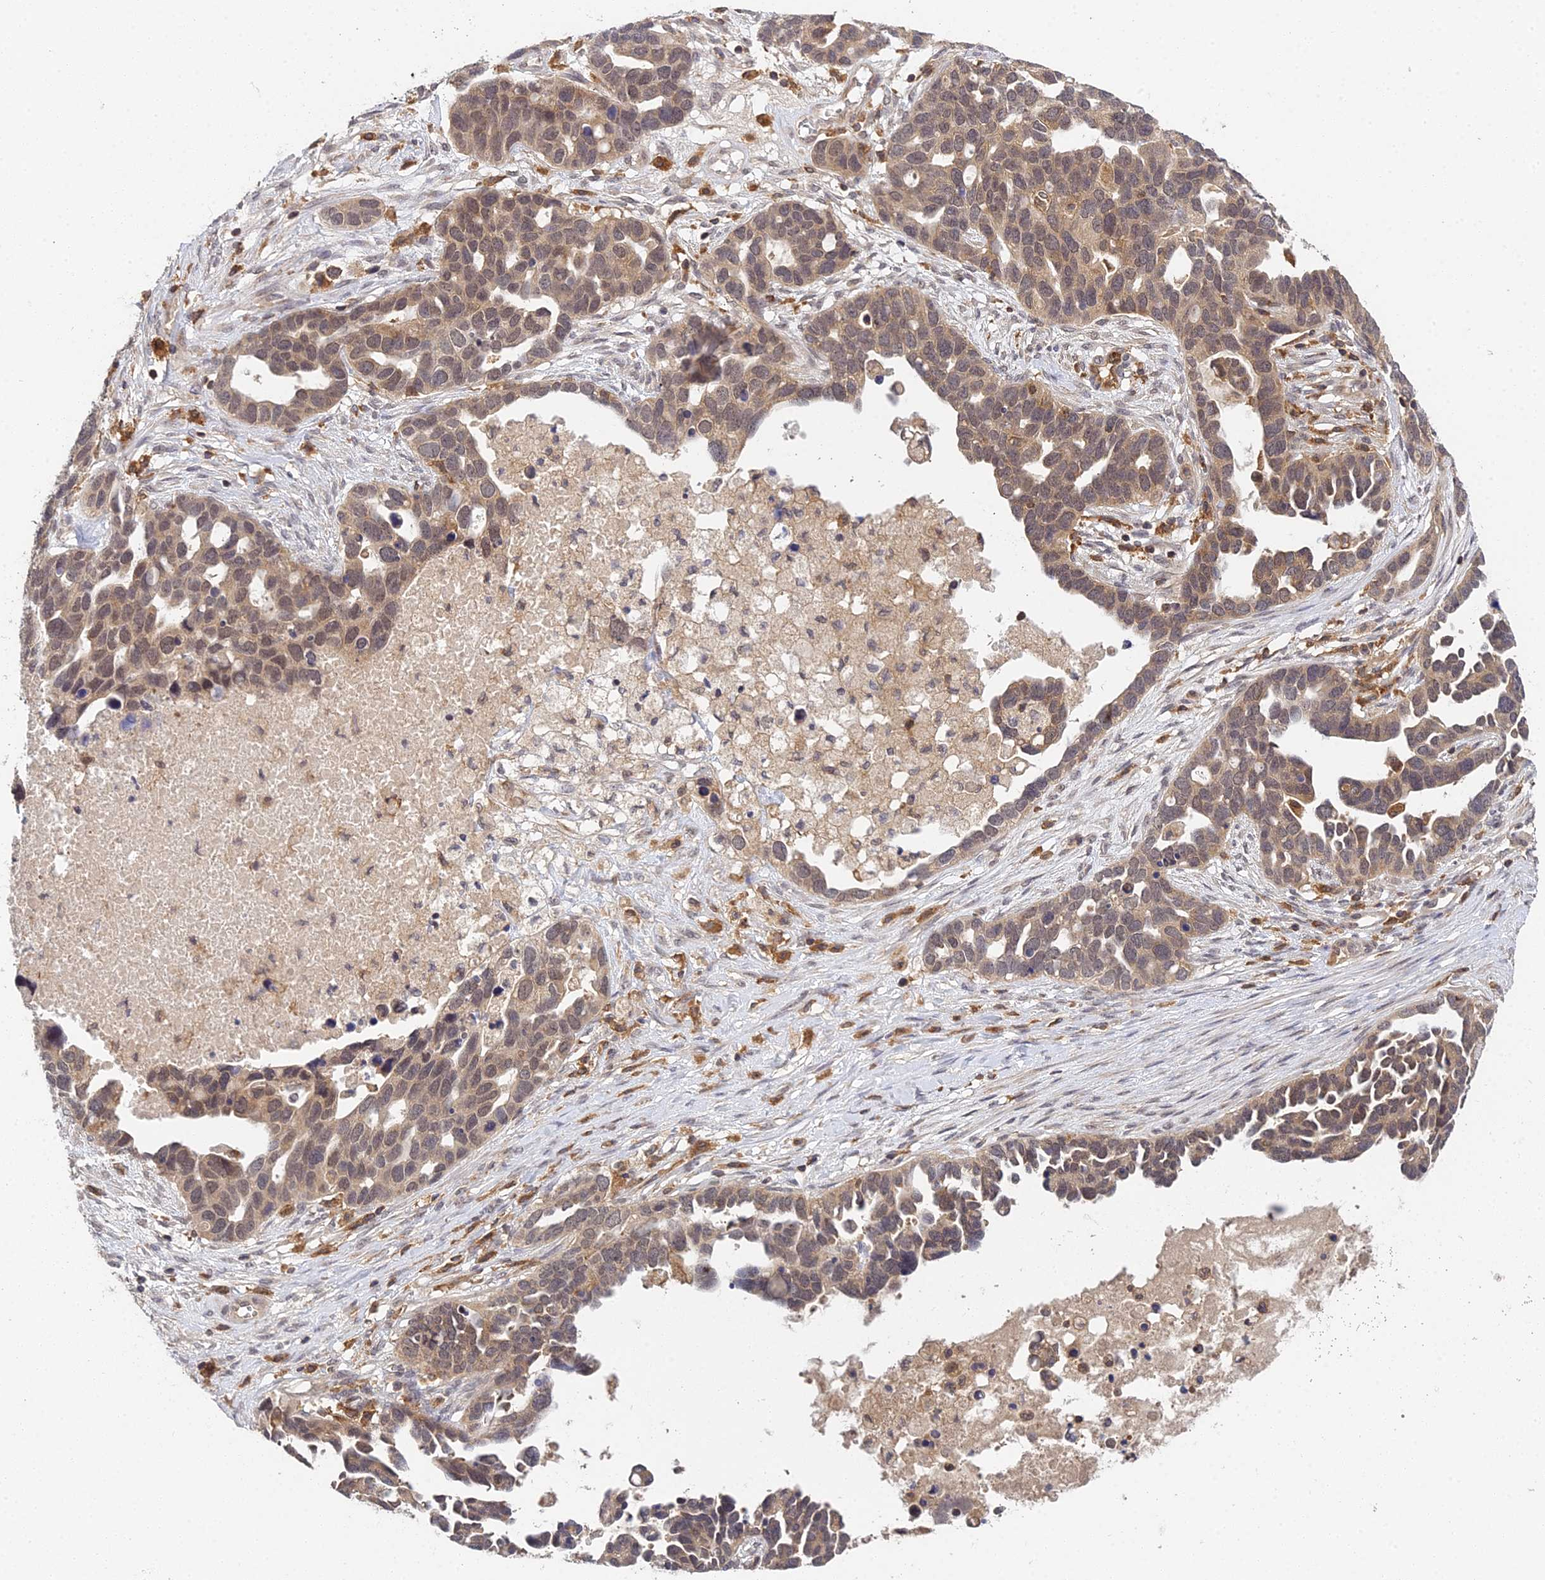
{"staining": {"intensity": "moderate", "quantity": ">75%", "location": "cytoplasmic/membranous,nuclear"}, "tissue": "ovarian cancer", "cell_type": "Tumor cells", "image_type": "cancer", "snomed": [{"axis": "morphology", "description": "Cystadenocarcinoma, serous, NOS"}, {"axis": "topography", "description": "Ovary"}], "caption": "A brown stain labels moderate cytoplasmic/membranous and nuclear positivity of a protein in human serous cystadenocarcinoma (ovarian) tumor cells.", "gene": "TPRX1", "patient": {"sex": "female", "age": 54}}